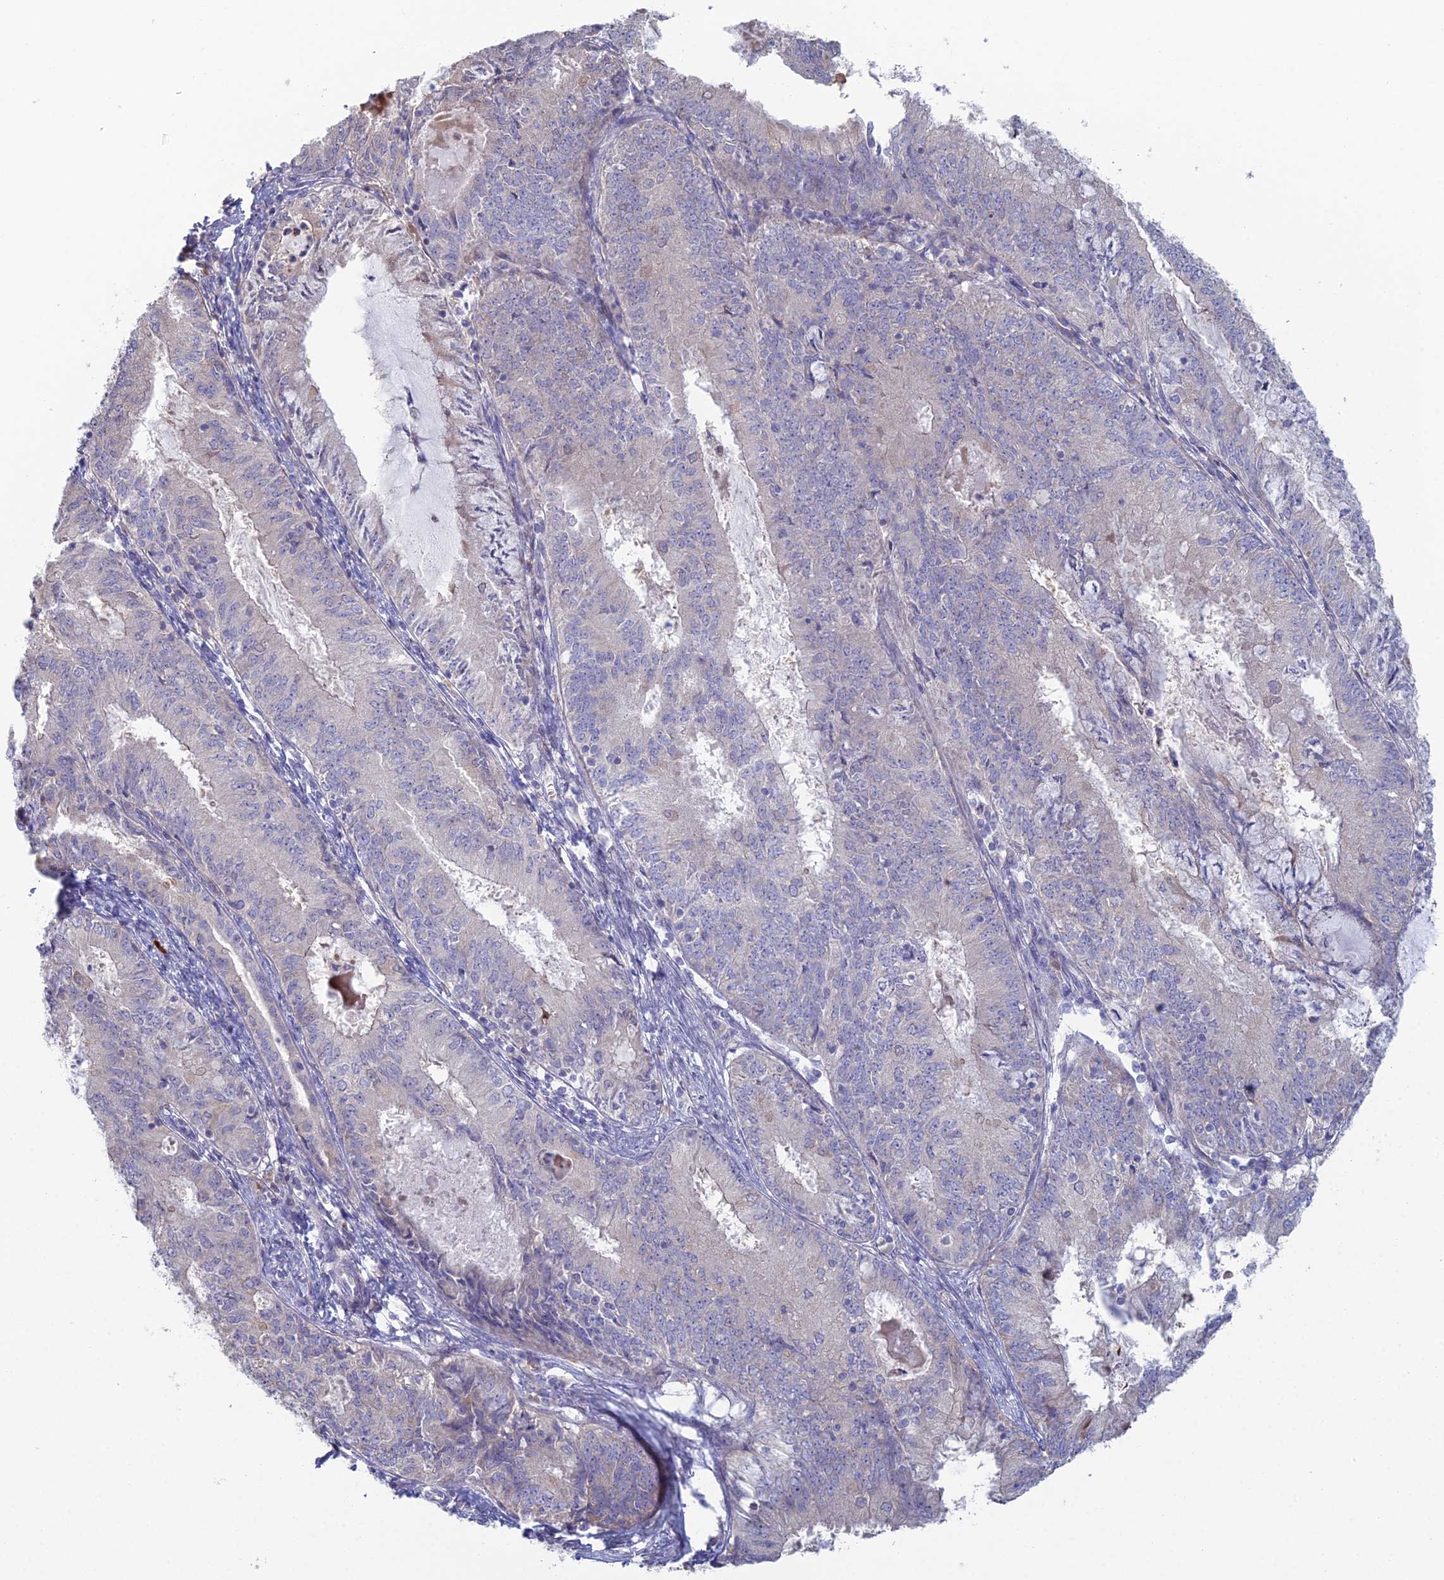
{"staining": {"intensity": "negative", "quantity": "none", "location": "none"}, "tissue": "endometrial cancer", "cell_type": "Tumor cells", "image_type": "cancer", "snomed": [{"axis": "morphology", "description": "Adenocarcinoma, NOS"}, {"axis": "topography", "description": "Endometrium"}], "caption": "Immunohistochemistry (IHC) micrograph of neoplastic tissue: adenocarcinoma (endometrial) stained with DAB reveals no significant protein staining in tumor cells. (Stains: DAB (3,3'-diaminobenzidine) immunohistochemistry (IHC) with hematoxylin counter stain, Microscopy: brightfield microscopy at high magnification).", "gene": "ARL16", "patient": {"sex": "female", "age": 57}}